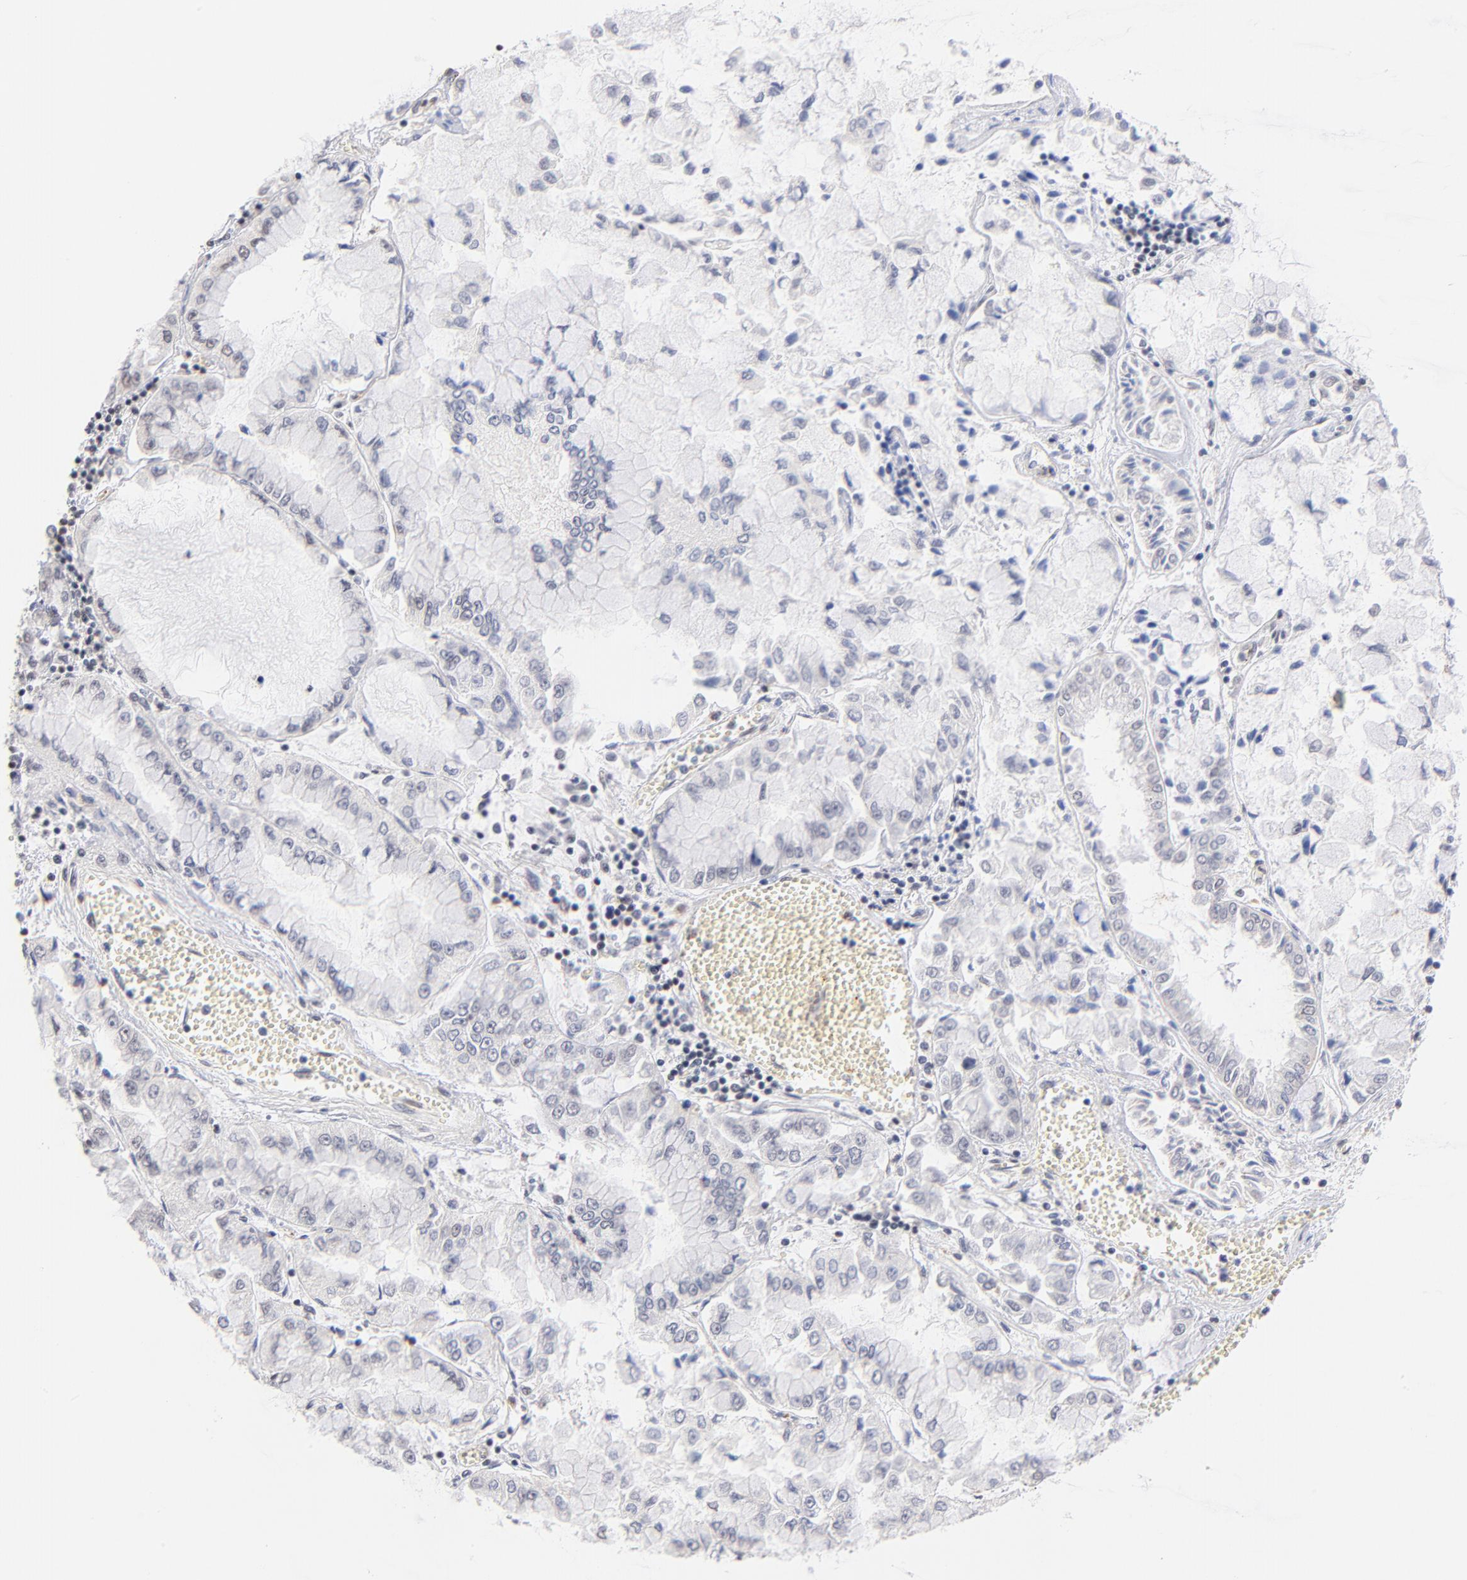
{"staining": {"intensity": "negative", "quantity": "none", "location": "none"}, "tissue": "liver cancer", "cell_type": "Tumor cells", "image_type": "cancer", "snomed": [{"axis": "morphology", "description": "Cholangiocarcinoma"}, {"axis": "topography", "description": "Liver"}], "caption": "IHC histopathology image of neoplastic tissue: liver cholangiocarcinoma stained with DAB exhibits no significant protein staining in tumor cells.", "gene": "GABPA", "patient": {"sex": "female", "age": 79}}